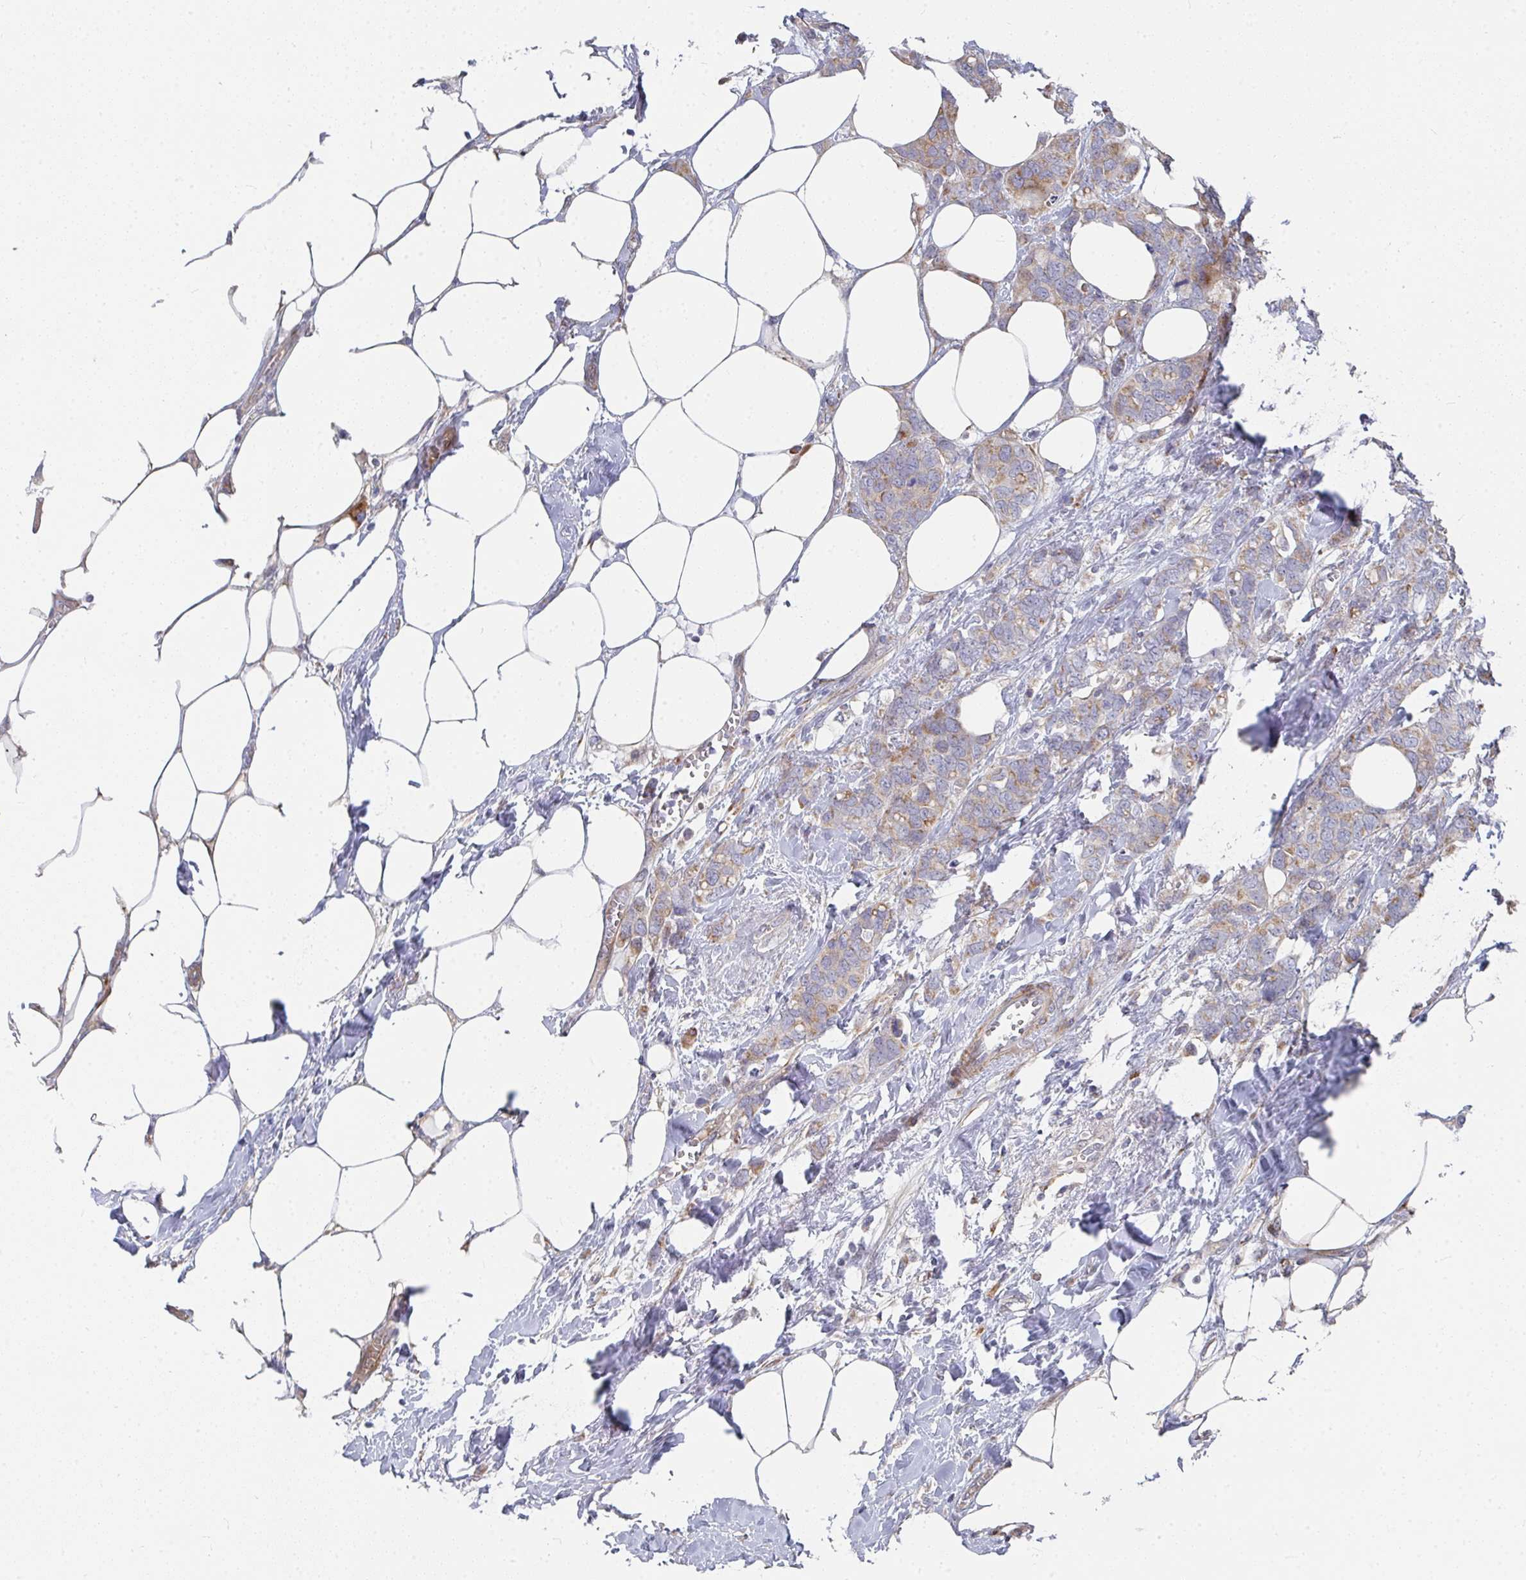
{"staining": {"intensity": "weak", "quantity": "25%-75%", "location": "cytoplasmic/membranous"}, "tissue": "breast cancer", "cell_type": "Tumor cells", "image_type": "cancer", "snomed": [{"axis": "morphology", "description": "Lobular carcinoma"}, {"axis": "topography", "description": "Breast"}], "caption": "Breast lobular carcinoma stained for a protein reveals weak cytoplasmic/membranous positivity in tumor cells.", "gene": "RHEBL1", "patient": {"sex": "female", "age": 91}}